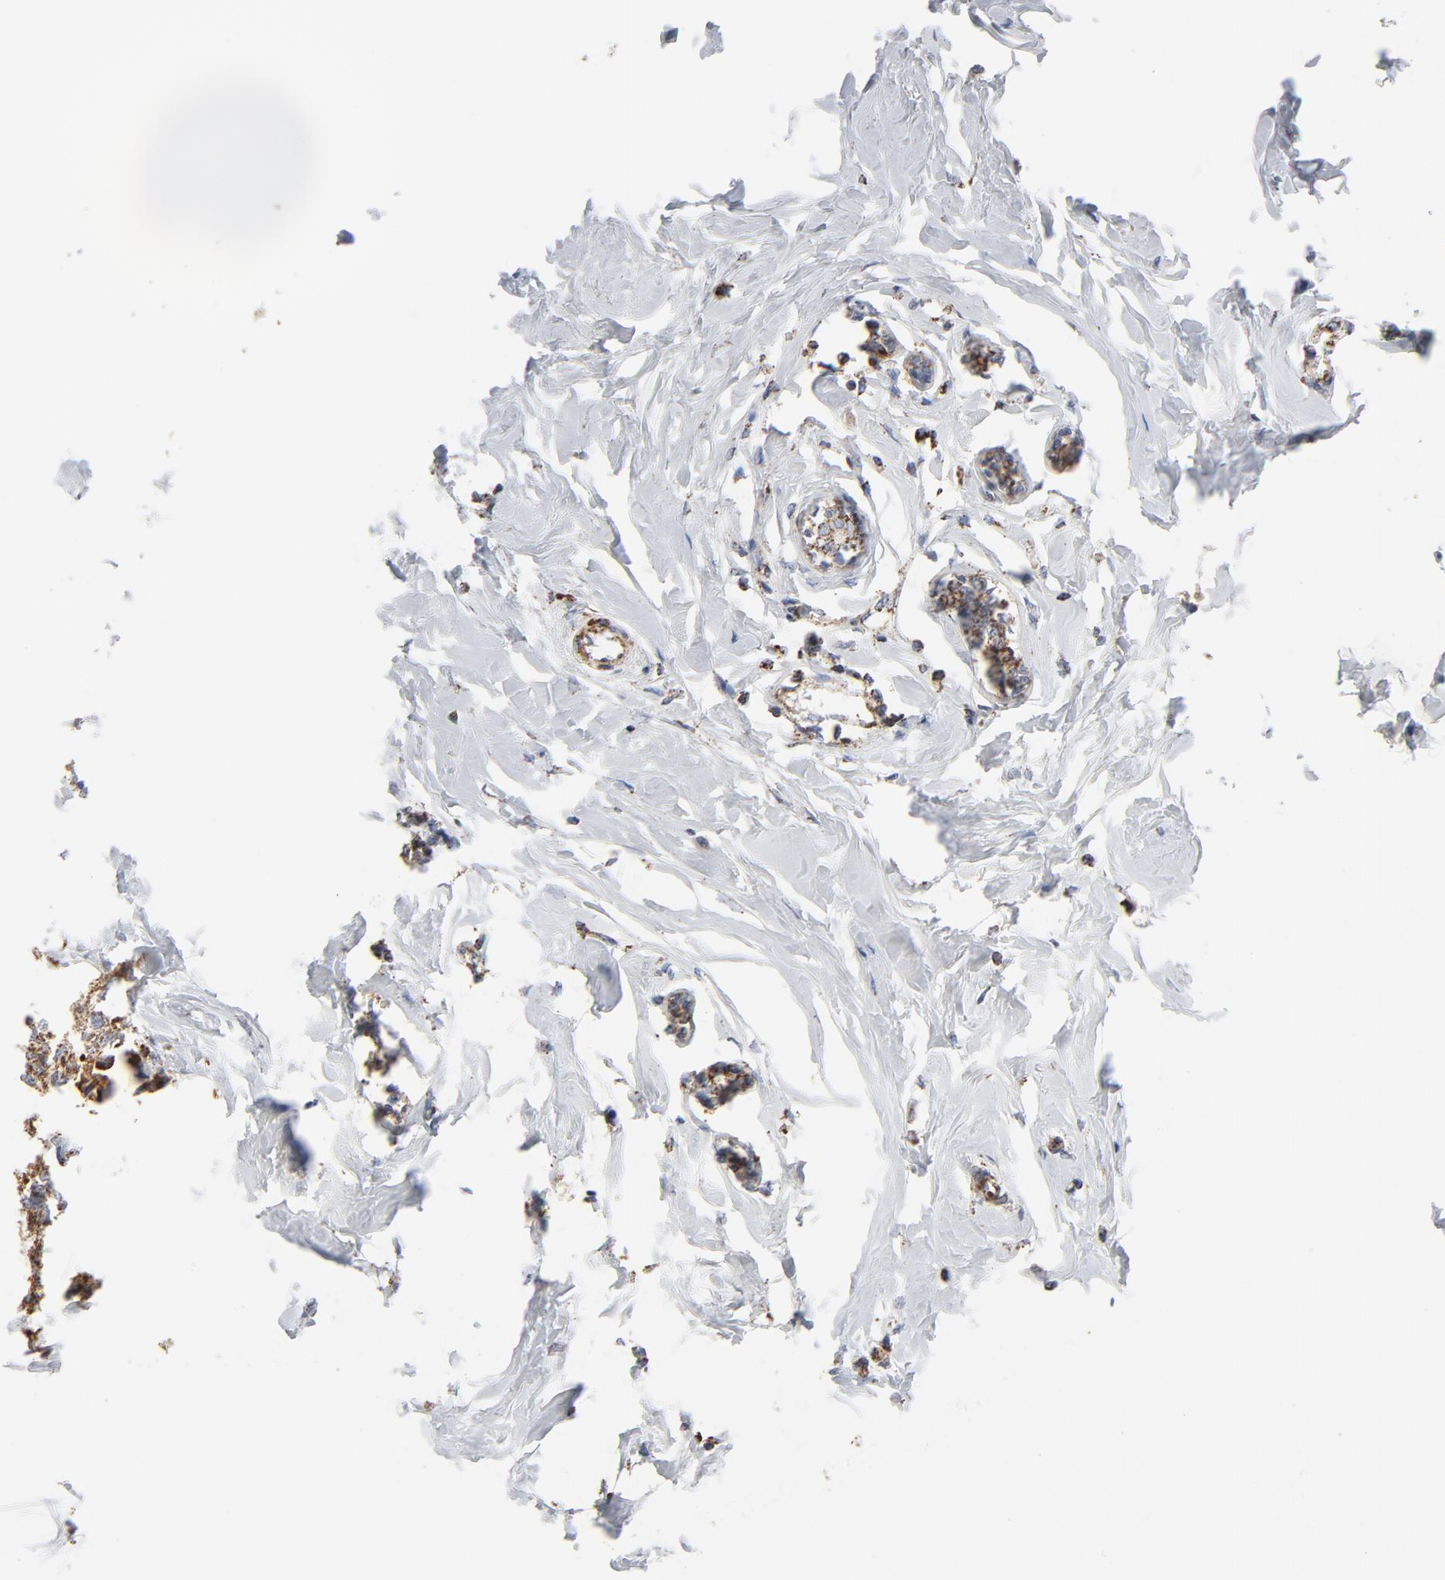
{"staining": {"intensity": "strong", "quantity": ">75%", "location": "cytoplasmic/membranous"}, "tissue": "breast cancer", "cell_type": "Tumor cells", "image_type": "cancer", "snomed": [{"axis": "morphology", "description": "Normal tissue, NOS"}, {"axis": "morphology", "description": "Duct carcinoma"}, {"axis": "topography", "description": "Breast"}], "caption": "Immunohistochemical staining of human intraductal carcinoma (breast) shows high levels of strong cytoplasmic/membranous positivity in about >75% of tumor cells.", "gene": "NDUFV2", "patient": {"sex": "female", "age": 50}}